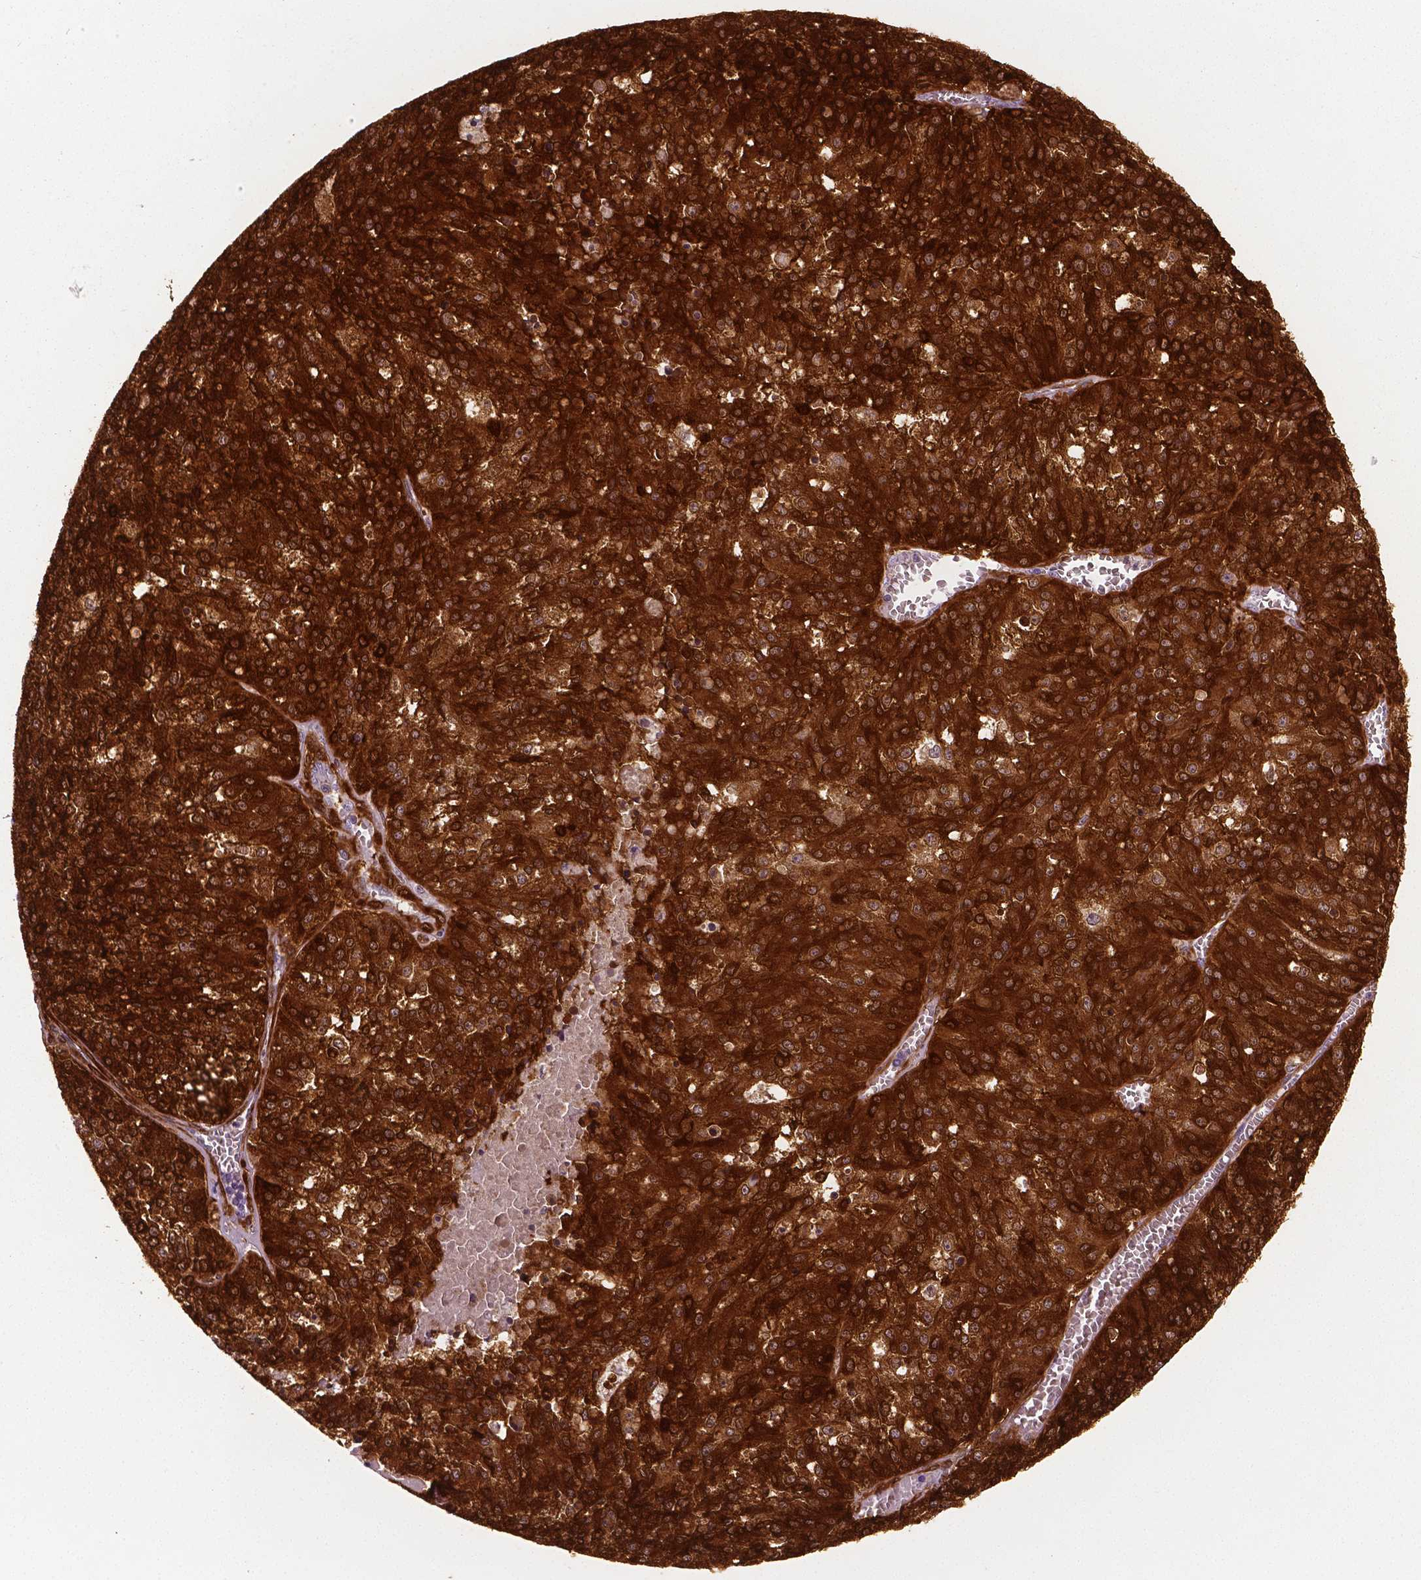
{"staining": {"intensity": "strong", "quantity": ">75%", "location": "cytoplasmic/membranous"}, "tissue": "melanoma", "cell_type": "Tumor cells", "image_type": "cancer", "snomed": [{"axis": "morphology", "description": "Malignant melanoma, Metastatic site"}, {"axis": "topography", "description": "Lymph node"}], "caption": "Strong cytoplasmic/membranous staining for a protein is appreciated in approximately >75% of tumor cells of malignant melanoma (metastatic site) using IHC.", "gene": "PHGDH", "patient": {"sex": "female", "age": 64}}